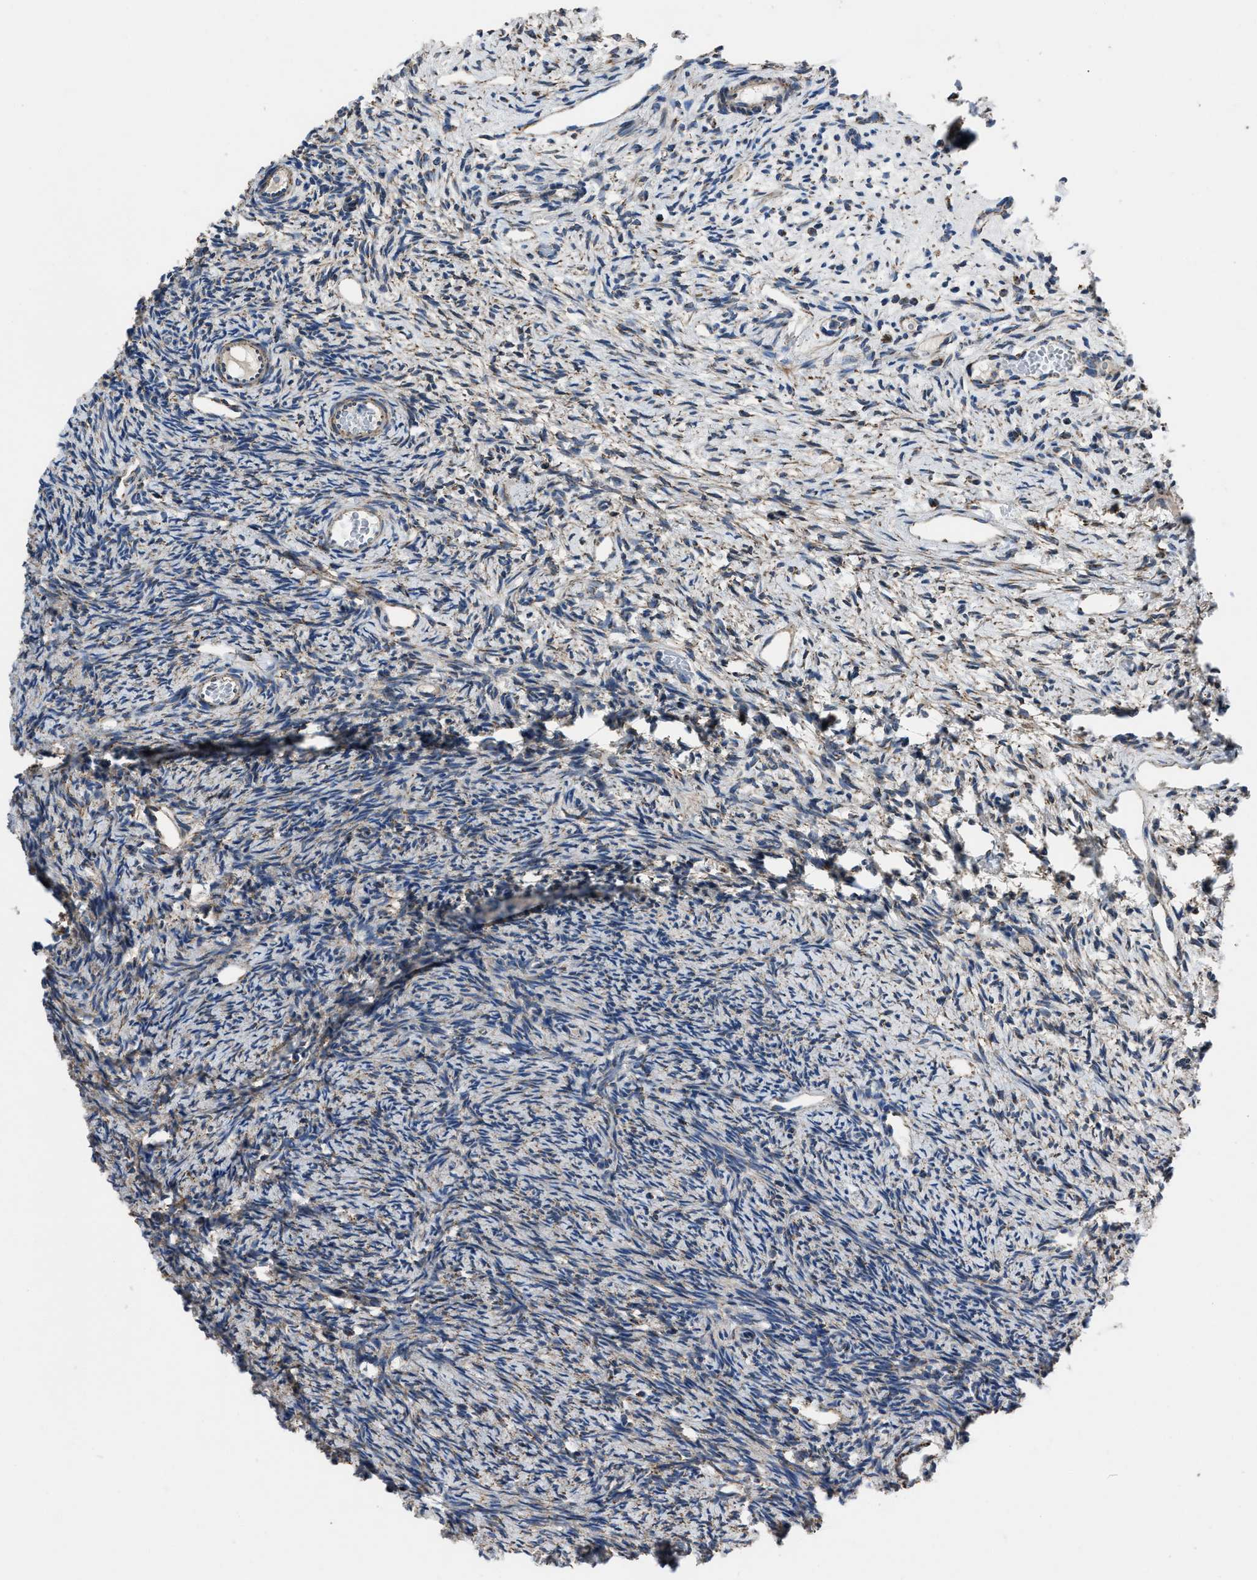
{"staining": {"intensity": "strong", "quantity": ">75%", "location": "cytoplasmic/membranous"}, "tissue": "ovary", "cell_type": "Follicle cells", "image_type": "normal", "snomed": [{"axis": "morphology", "description": "Normal tissue, NOS"}, {"axis": "topography", "description": "Ovary"}], "caption": "This photomicrograph reveals immunohistochemistry staining of unremarkable human ovary, with high strong cytoplasmic/membranous positivity in about >75% of follicle cells.", "gene": "NSD3", "patient": {"sex": "female", "age": 33}}